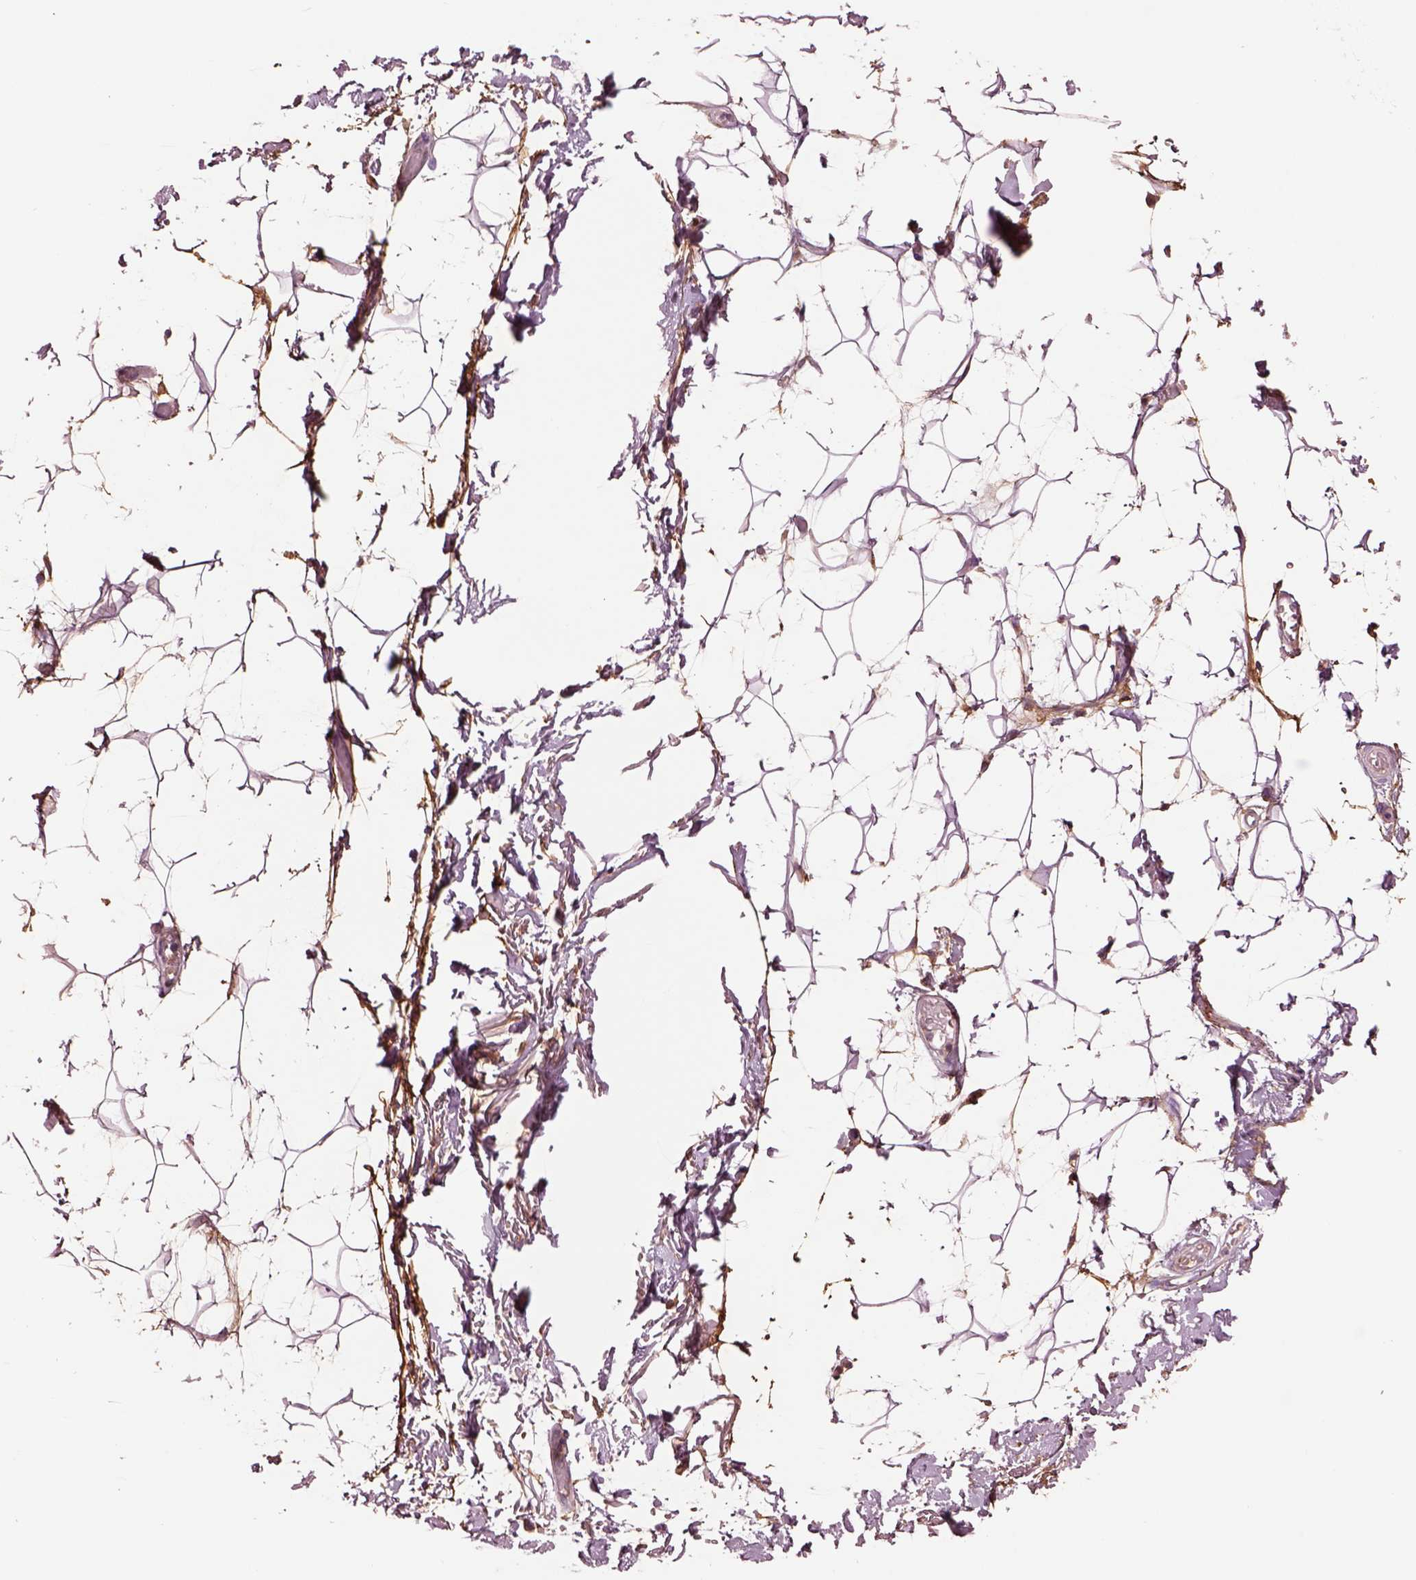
{"staining": {"intensity": "negative", "quantity": "none", "location": "none"}, "tissue": "adipose tissue", "cell_type": "Adipocytes", "image_type": "normal", "snomed": [{"axis": "morphology", "description": "Normal tissue, NOS"}, {"axis": "topography", "description": "Anal"}, {"axis": "topography", "description": "Peripheral nerve tissue"}], "caption": "High power microscopy micrograph of an immunohistochemistry photomicrograph of normal adipose tissue, revealing no significant positivity in adipocytes. (Immunohistochemistry (ihc), brightfield microscopy, high magnification).", "gene": "SEC23A", "patient": {"sex": "male", "age": 78}}